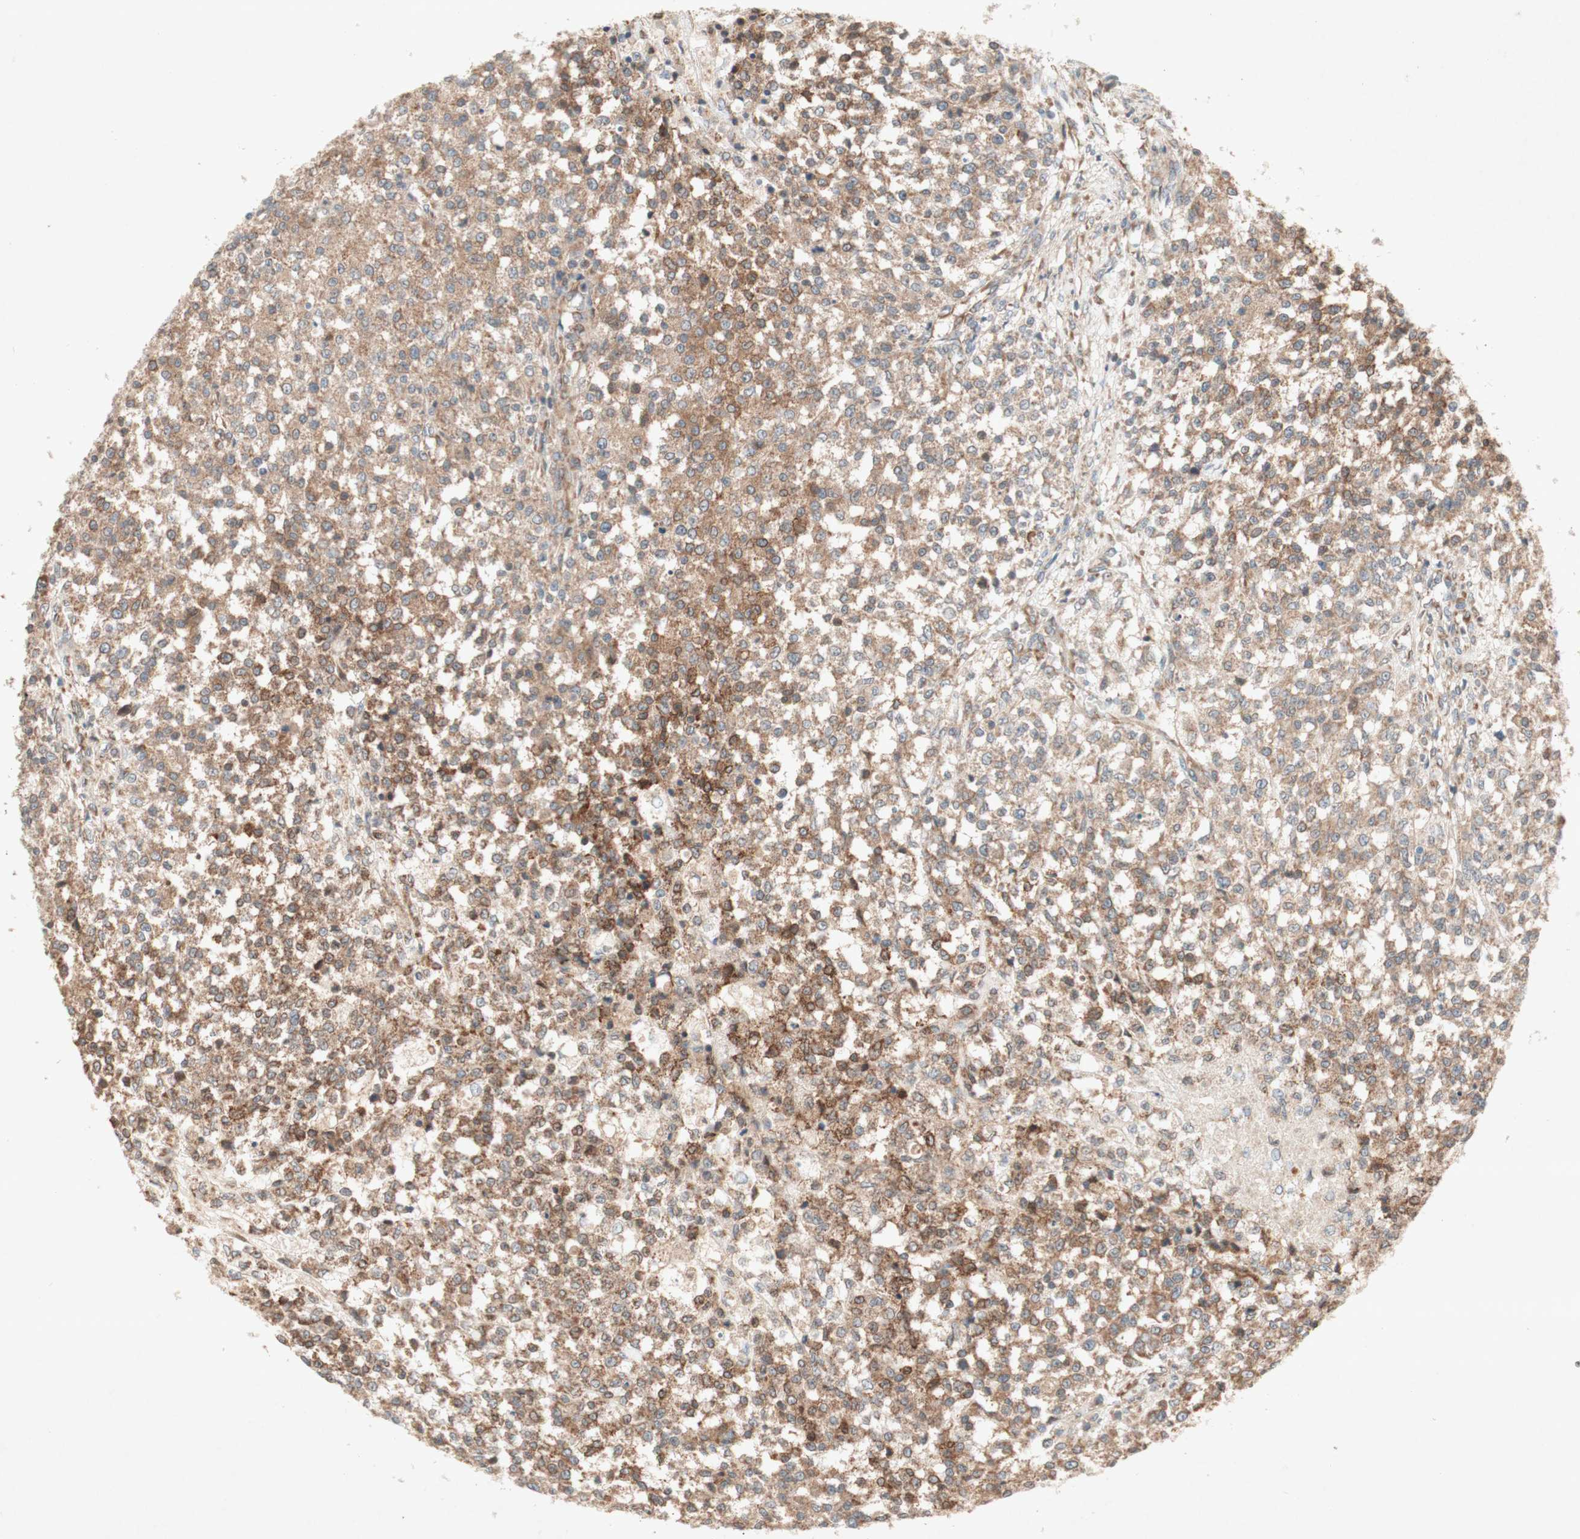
{"staining": {"intensity": "moderate", "quantity": ">75%", "location": "cytoplasmic/membranous"}, "tissue": "testis cancer", "cell_type": "Tumor cells", "image_type": "cancer", "snomed": [{"axis": "morphology", "description": "Seminoma, NOS"}, {"axis": "topography", "description": "Testis"}], "caption": "The immunohistochemical stain highlights moderate cytoplasmic/membranous staining in tumor cells of testis cancer tissue. (DAB (3,3'-diaminobenzidine) IHC with brightfield microscopy, high magnification).", "gene": "SOCS2", "patient": {"sex": "male", "age": 59}}